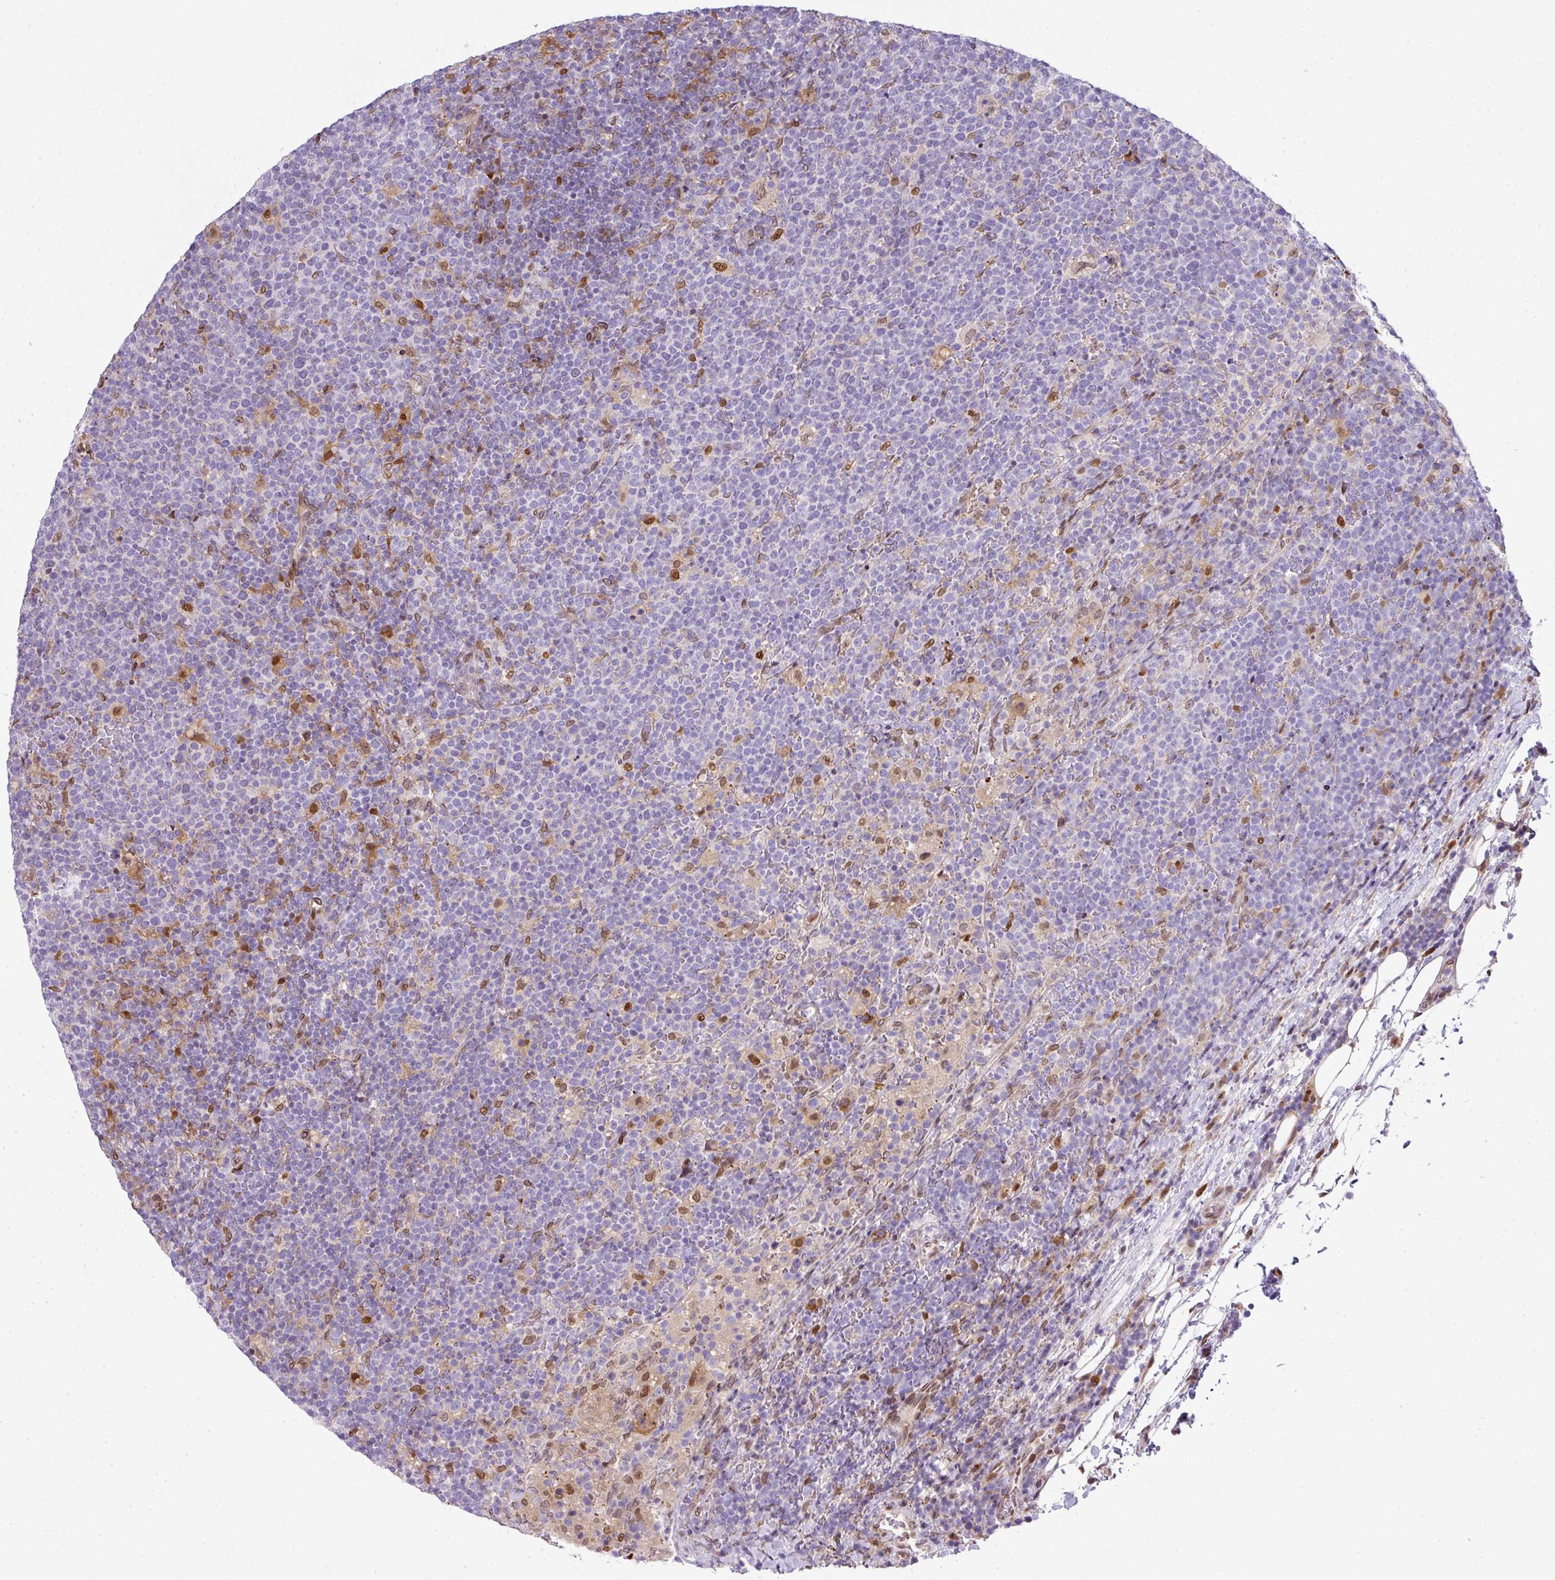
{"staining": {"intensity": "negative", "quantity": "none", "location": "none"}, "tissue": "lymphoma", "cell_type": "Tumor cells", "image_type": "cancer", "snomed": [{"axis": "morphology", "description": "Malignant lymphoma, non-Hodgkin's type, High grade"}, {"axis": "topography", "description": "Lymph node"}], "caption": "The image displays no significant staining in tumor cells of lymphoma.", "gene": "PLK1", "patient": {"sex": "male", "age": 61}}